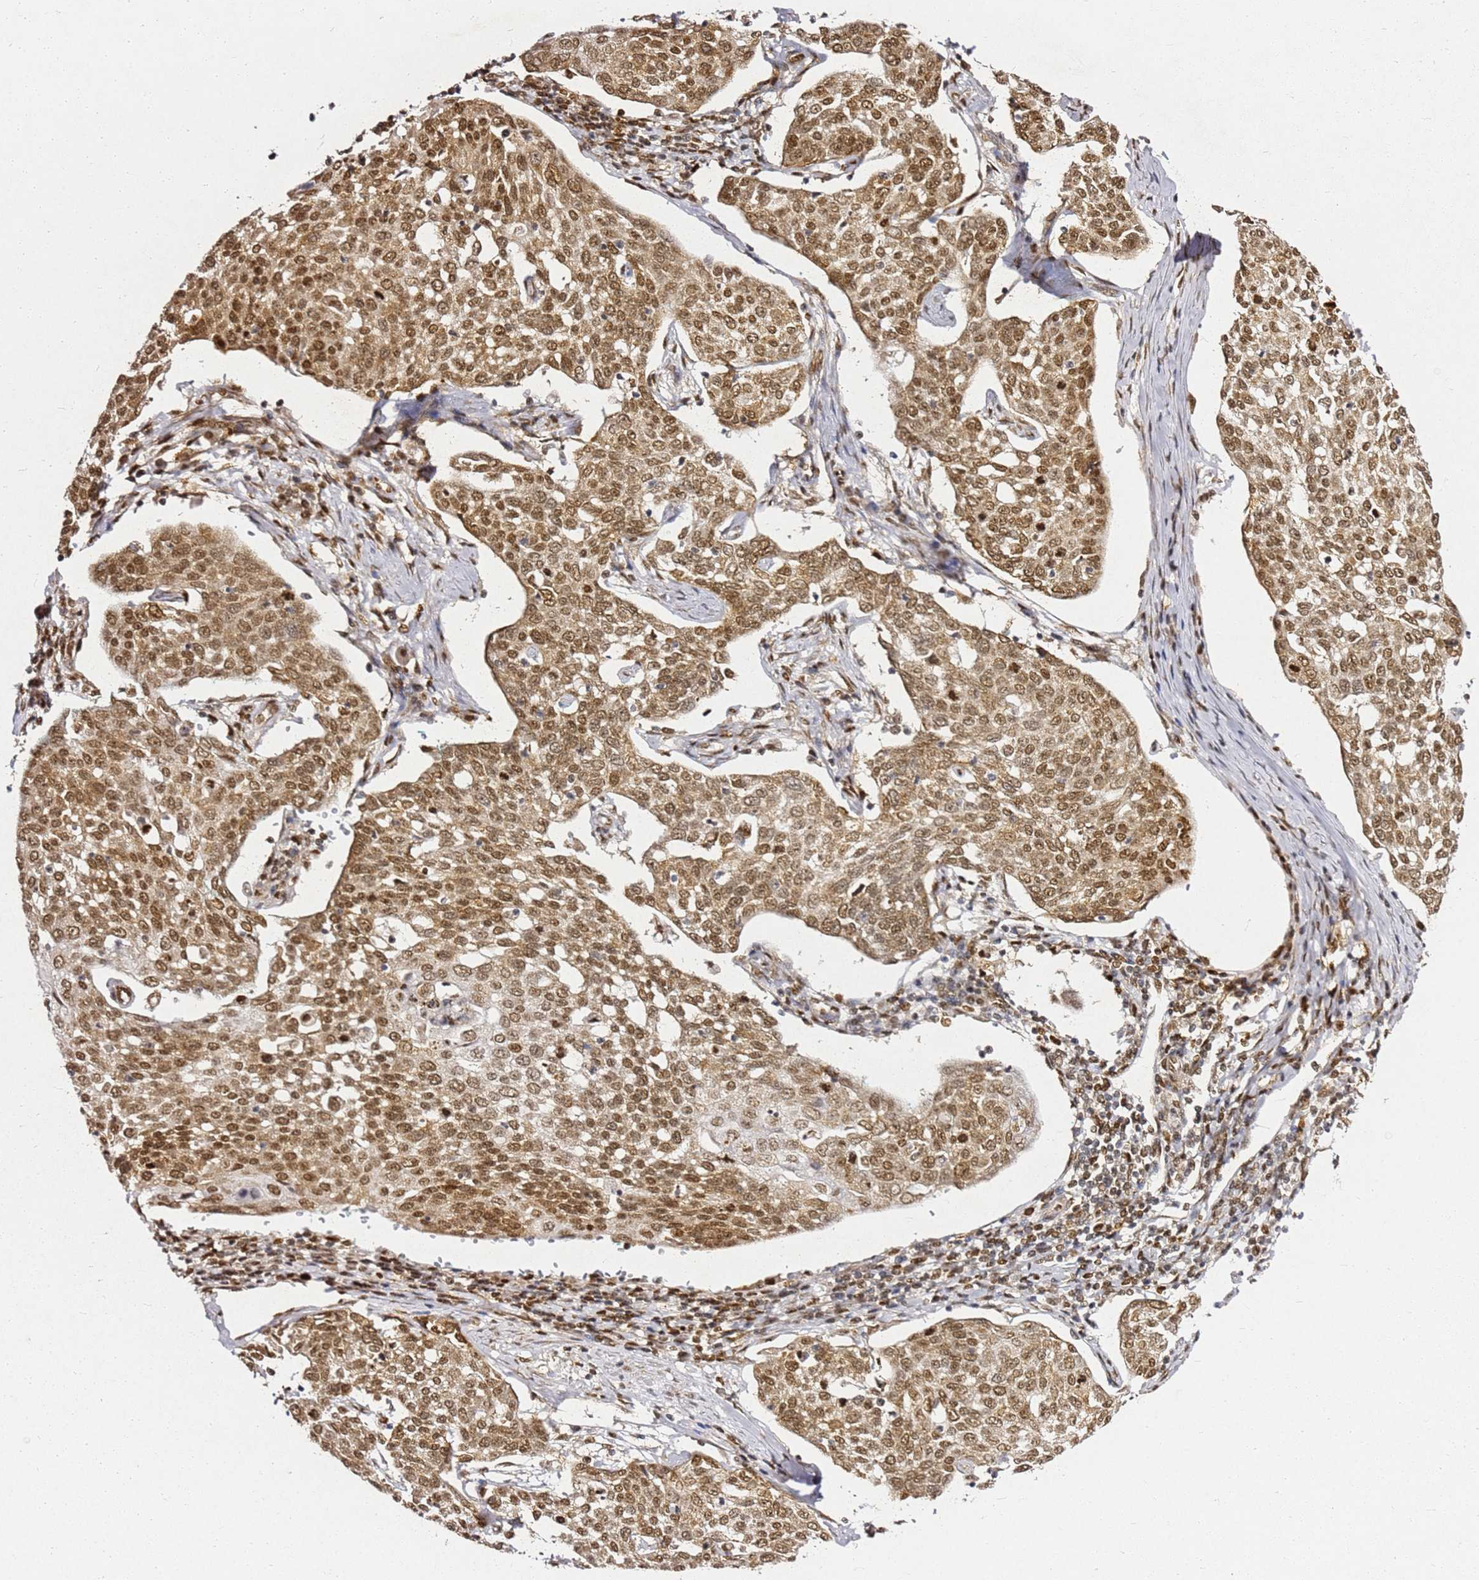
{"staining": {"intensity": "moderate", "quantity": ">75%", "location": "nuclear"}, "tissue": "cervical cancer", "cell_type": "Tumor cells", "image_type": "cancer", "snomed": [{"axis": "morphology", "description": "Squamous cell carcinoma, NOS"}, {"axis": "topography", "description": "Cervix"}], "caption": "IHC histopathology image of neoplastic tissue: human cervical cancer stained using immunohistochemistry displays medium levels of moderate protein expression localized specifically in the nuclear of tumor cells, appearing as a nuclear brown color.", "gene": "APEX1", "patient": {"sex": "female", "age": 34}}